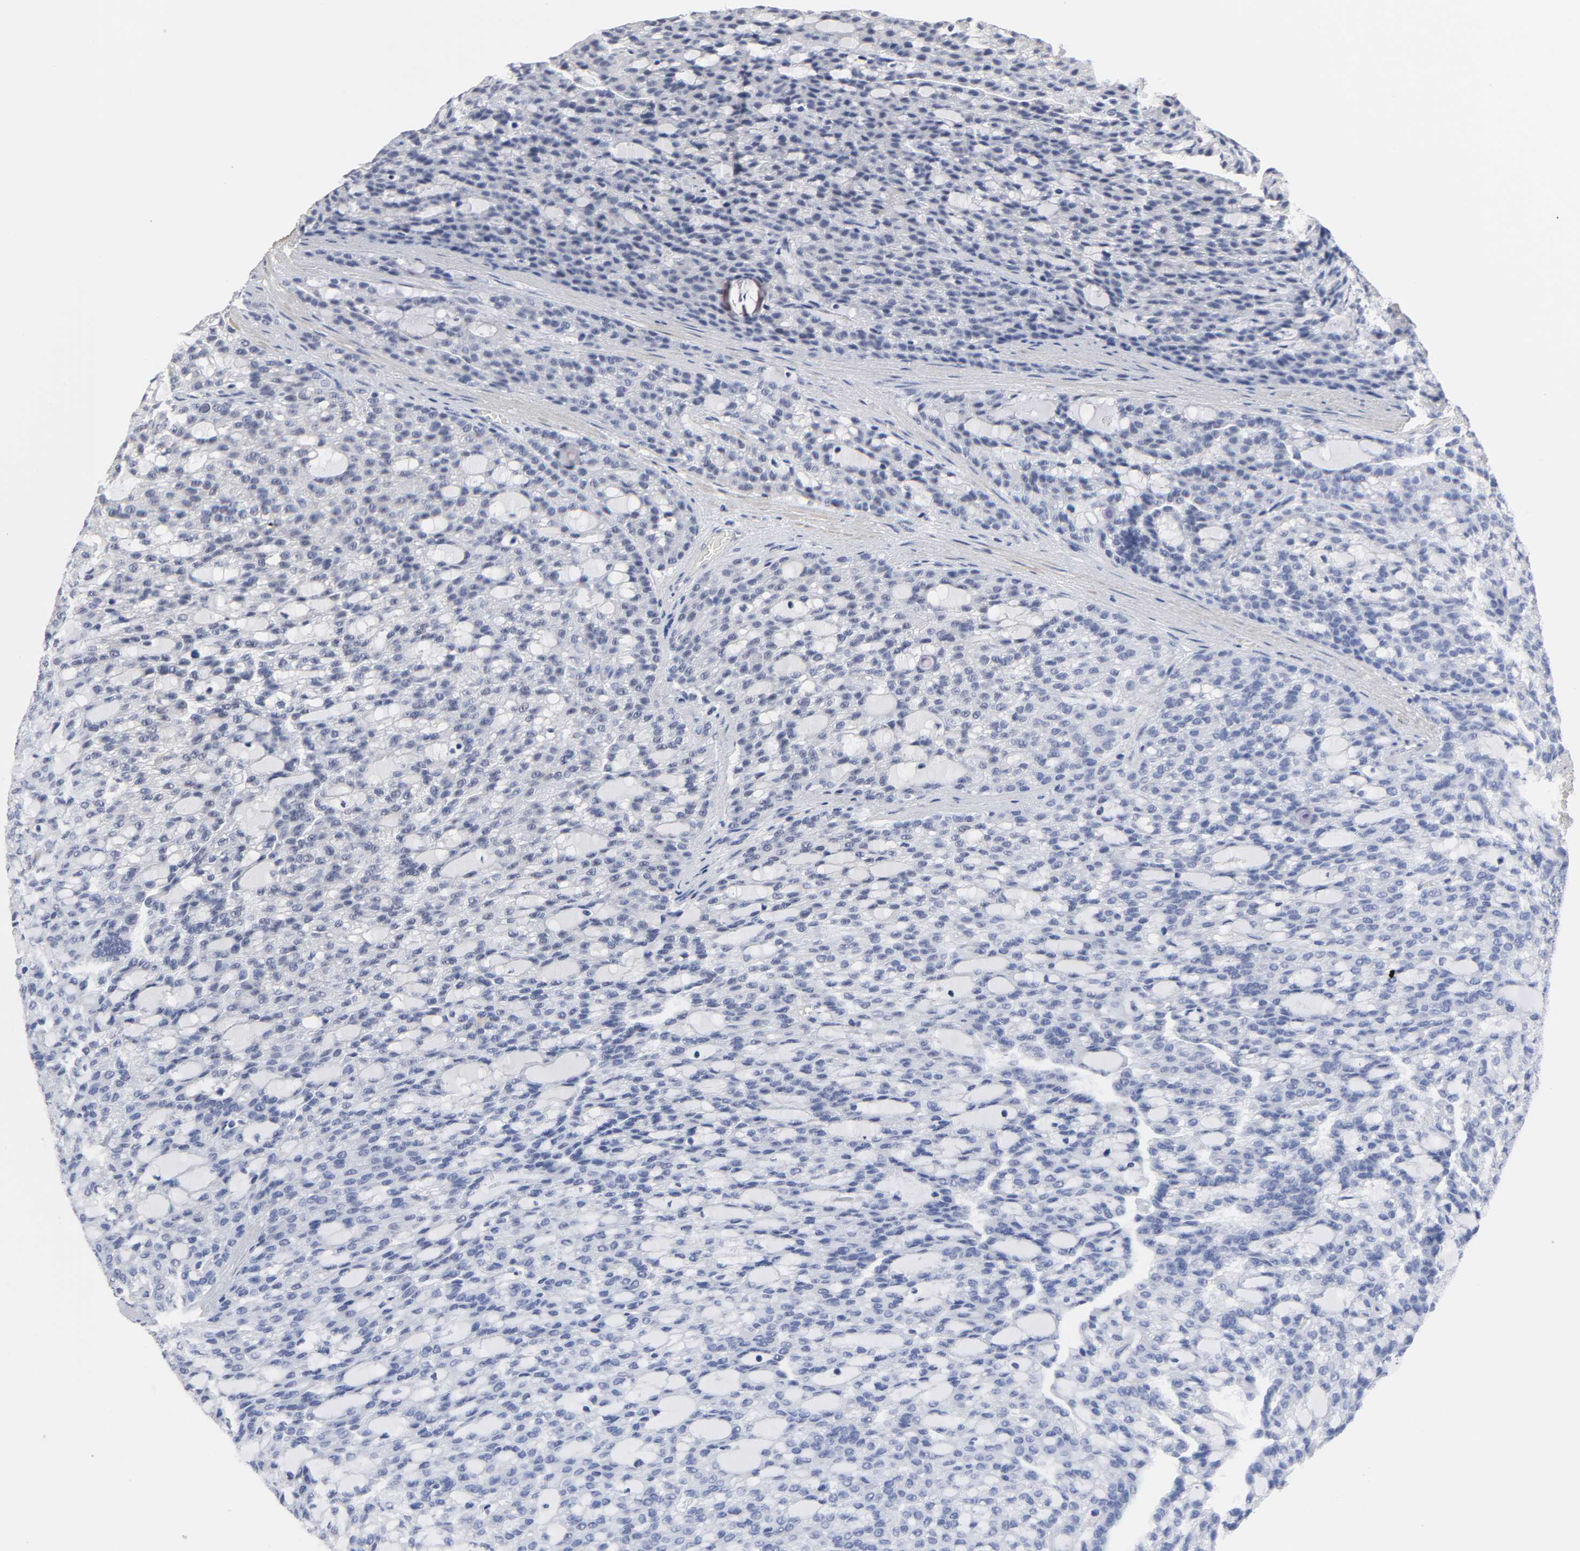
{"staining": {"intensity": "negative", "quantity": "none", "location": "none"}, "tissue": "renal cancer", "cell_type": "Tumor cells", "image_type": "cancer", "snomed": [{"axis": "morphology", "description": "Adenocarcinoma, NOS"}, {"axis": "topography", "description": "Kidney"}], "caption": "IHC histopathology image of neoplastic tissue: renal cancer stained with DAB (3,3'-diaminobenzidine) exhibits no significant protein staining in tumor cells.", "gene": "GRHL2", "patient": {"sex": "male", "age": 63}}